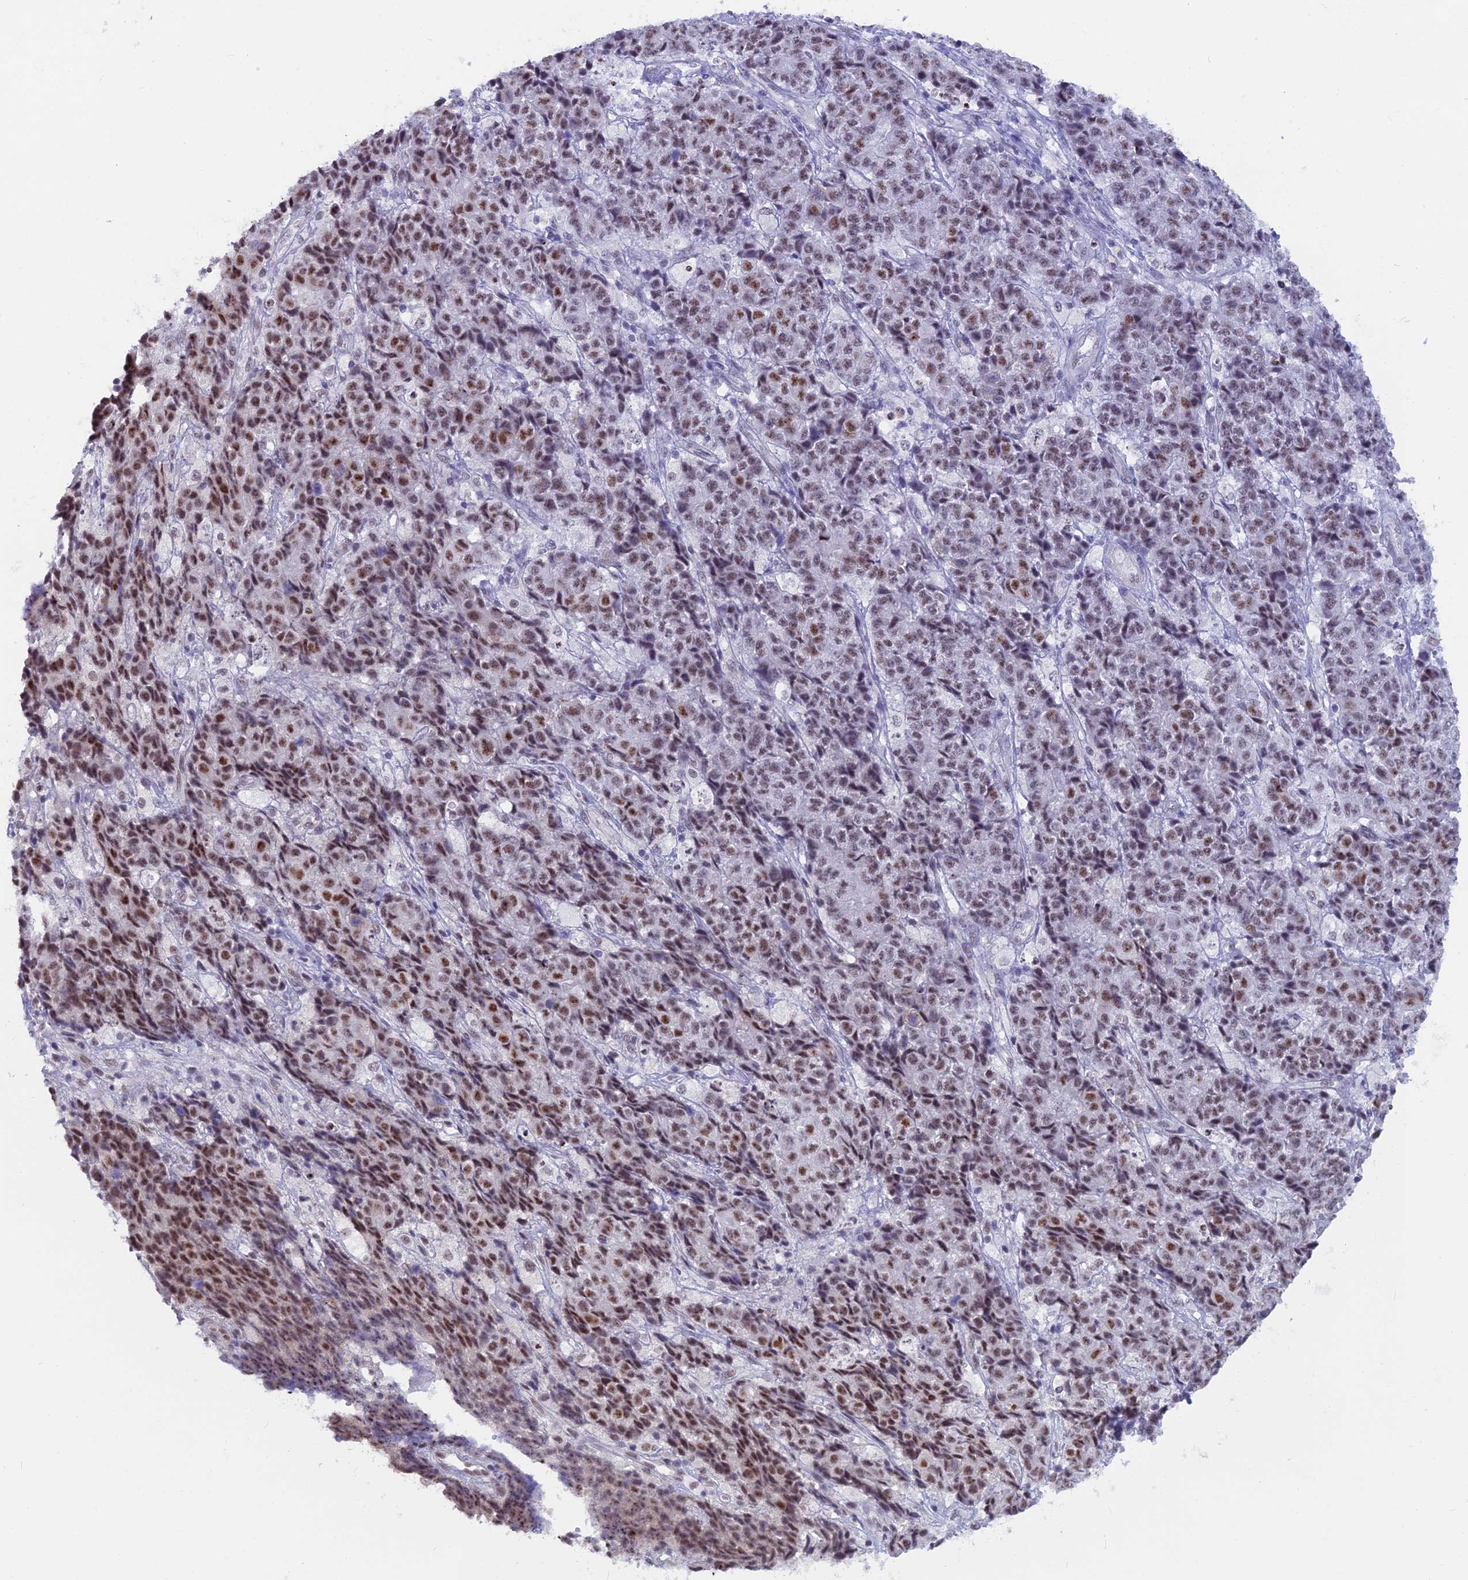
{"staining": {"intensity": "moderate", "quantity": ">75%", "location": "nuclear"}, "tissue": "ovarian cancer", "cell_type": "Tumor cells", "image_type": "cancer", "snomed": [{"axis": "morphology", "description": "Carcinoma, endometroid"}, {"axis": "topography", "description": "Ovary"}], "caption": "Ovarian cancer (endometroid carcinoma) was stained to show a protein in brown. There is medium levels of moderate nuclear expression in approximately >75% of tumor cells.", "gene": "SRSF5", "patient": {"sex": "female", "age": 42}}